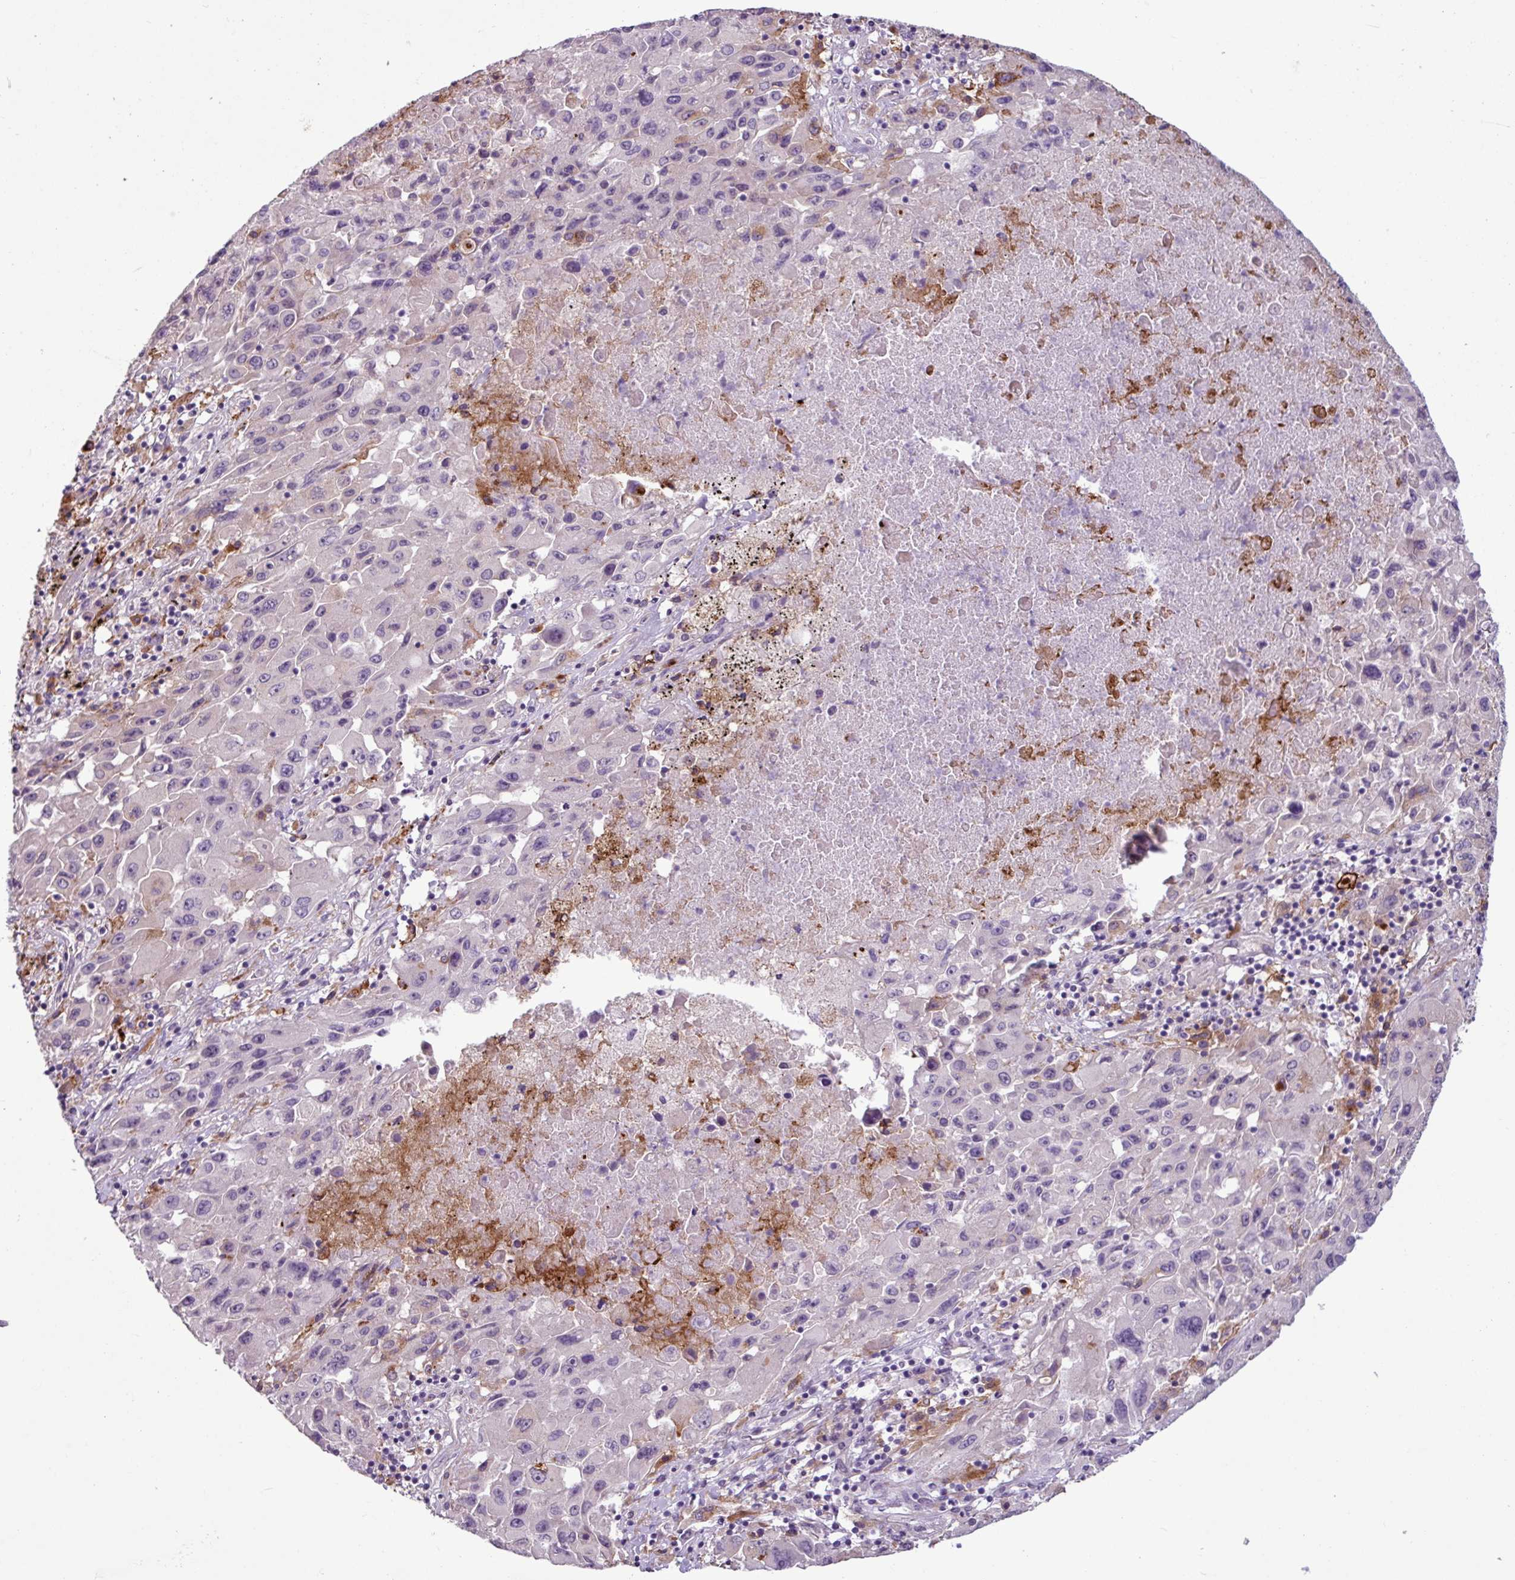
{"staining": {"intensity": "negative", "quantity": "none", "location": "none"}, "tissue": "lung cancer", "cell_type": "Tumor cells", "image_type": "cancer", "snomed": [{"axis": "morphology", "description": "Squamous cell carcinoma, NOS"}, {"axis": "topography", "description": "Lung"}], "caption": "Human lung cancer stained for a protein using immunohistochemistry (IHC) displays no expression in tumor cells.", "gene": "C9orf24", "patient": {"sex": "male", "age": 63}}